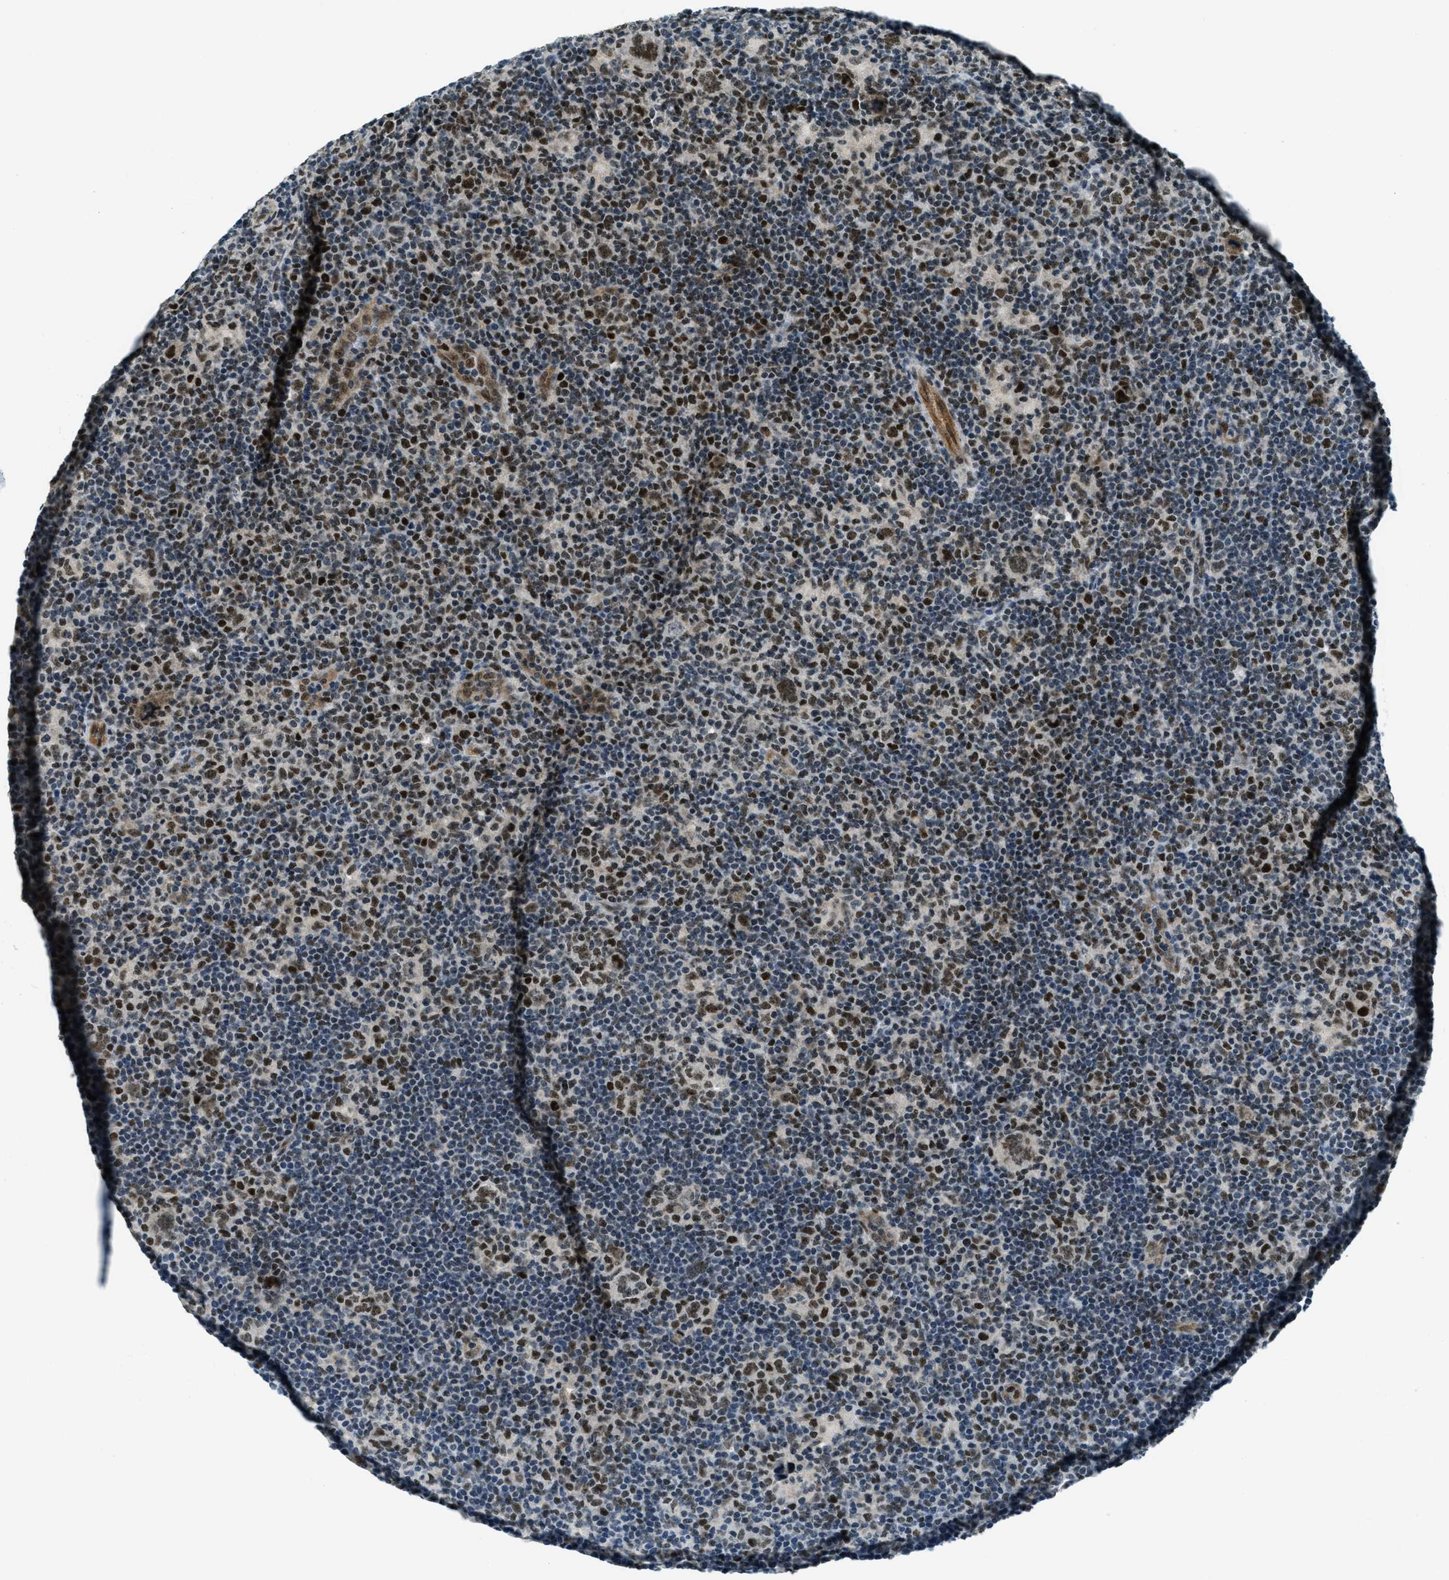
{"staining": {"intensity": "moderate", "quantity": ">75%", "location": "nuclear"}, "tissue": "lymphoma", "cell_type": "Tumor cells", "image_type": "cancer", "snomed": [{"axis": "morphology", "description": "Hodgkin's disease, NOS"}, {"axis": "topography", "description": "Lymph node"}], "caption": "High-magnification brightfield microscopy of Hodgkin's disease stained with DAB (3,3'-diaminobenzidine) (brown) and counterstained with hematoxylin (blue). tumor cells exhibit moderate nuclear staining is seen in about>75% of cells.", "gene": "KLF6", "patient": {"sex": "female", "age": 57}}